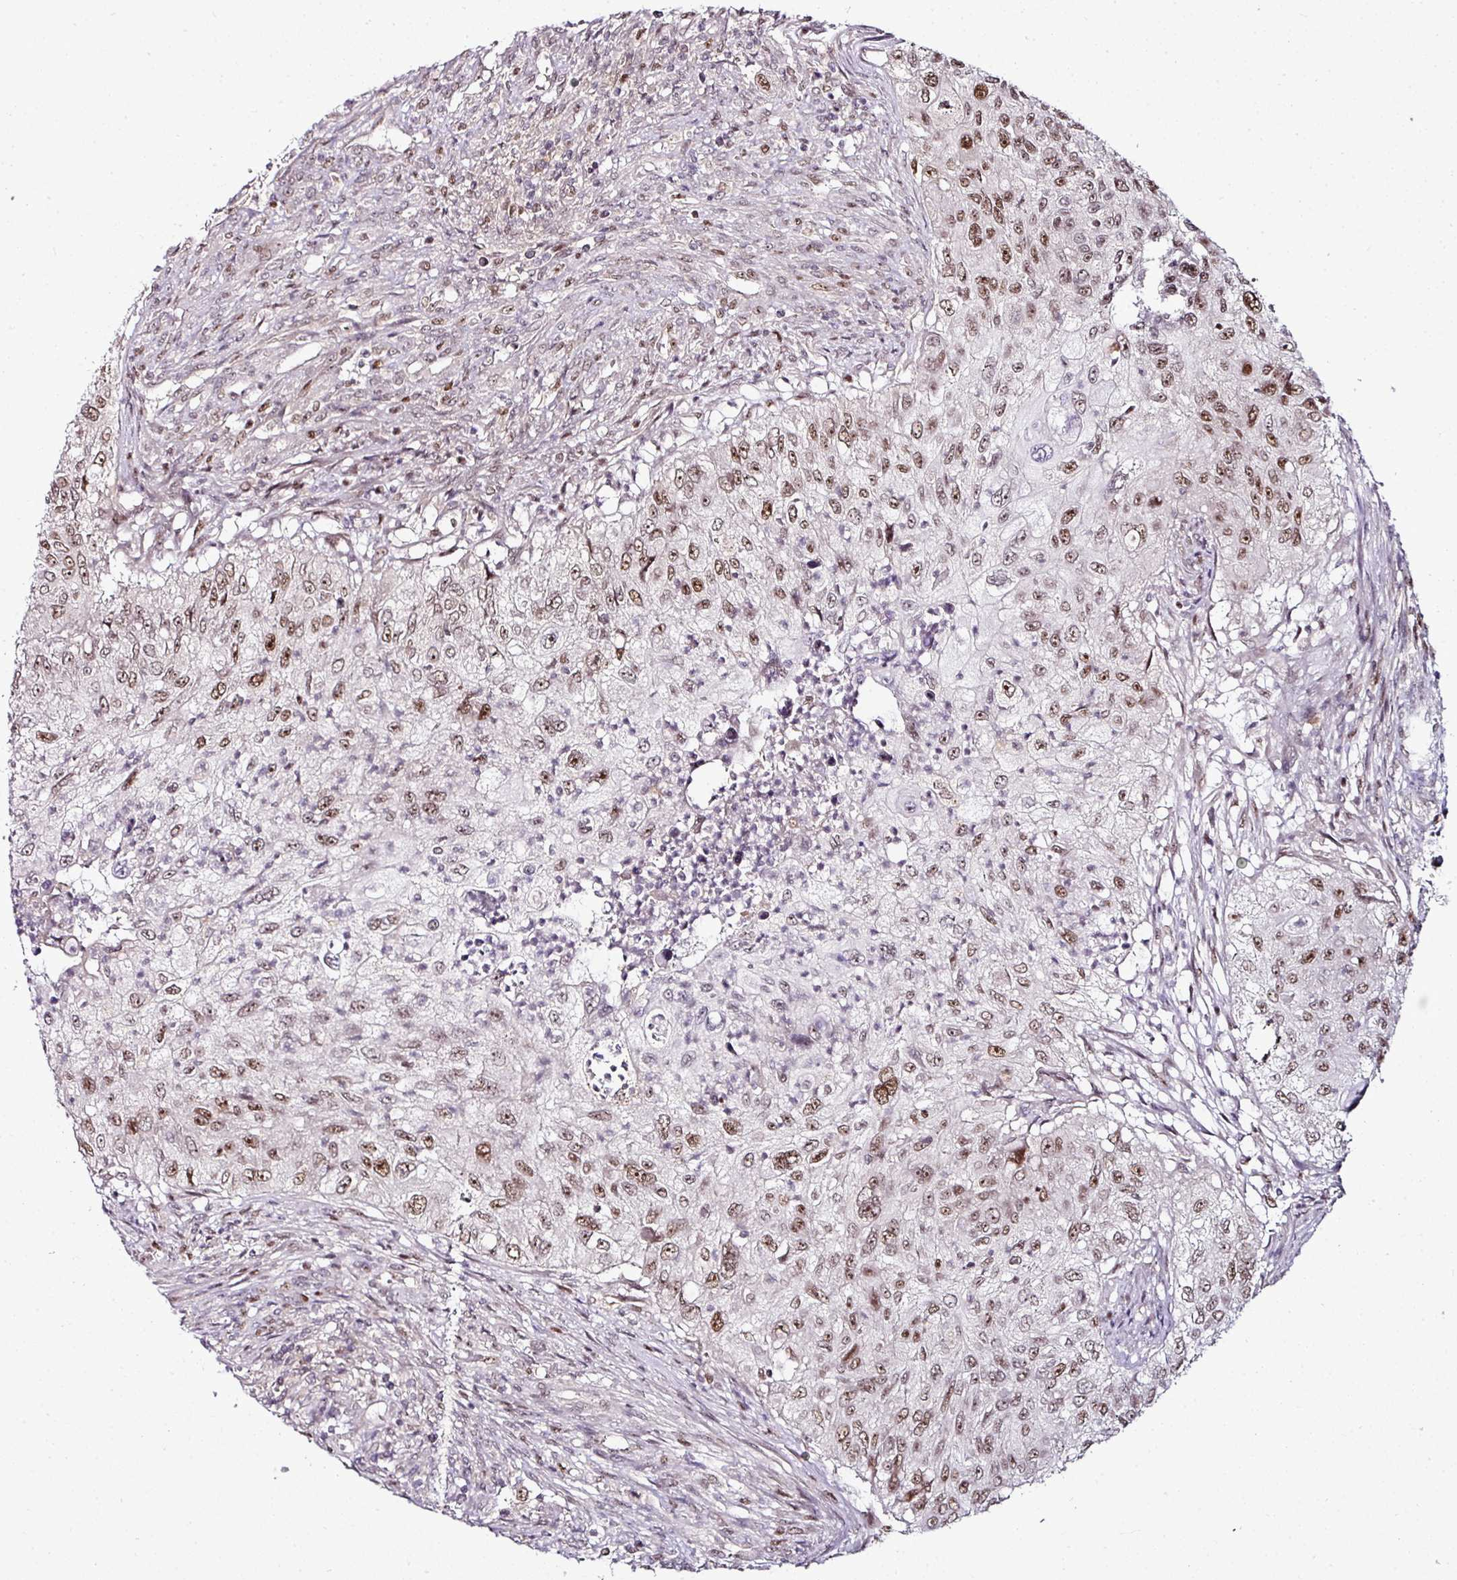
{"staining": {"intensity": "moderate", "quantity": ">75%", "location": "nuclear"}, "tissue": "urothelial cancer", "cell_type": "Tumor cells", "image_type": "cancer", "snomed": [{"axis": "morphology", "description": "Urothelial carcinoma, High grade"}, {"axis": "topography", "description": "Urinary bladder"}], "caption": "An image of urothelial carcinoma (high-grade) stained for a protein shows moderate nuclear brown staining in tumor cells. (brown staining indicates protein expression, while blue staining denotes nuclei).", "gene": "KLF16", "patient": {"sex": "female", "age": 60}}